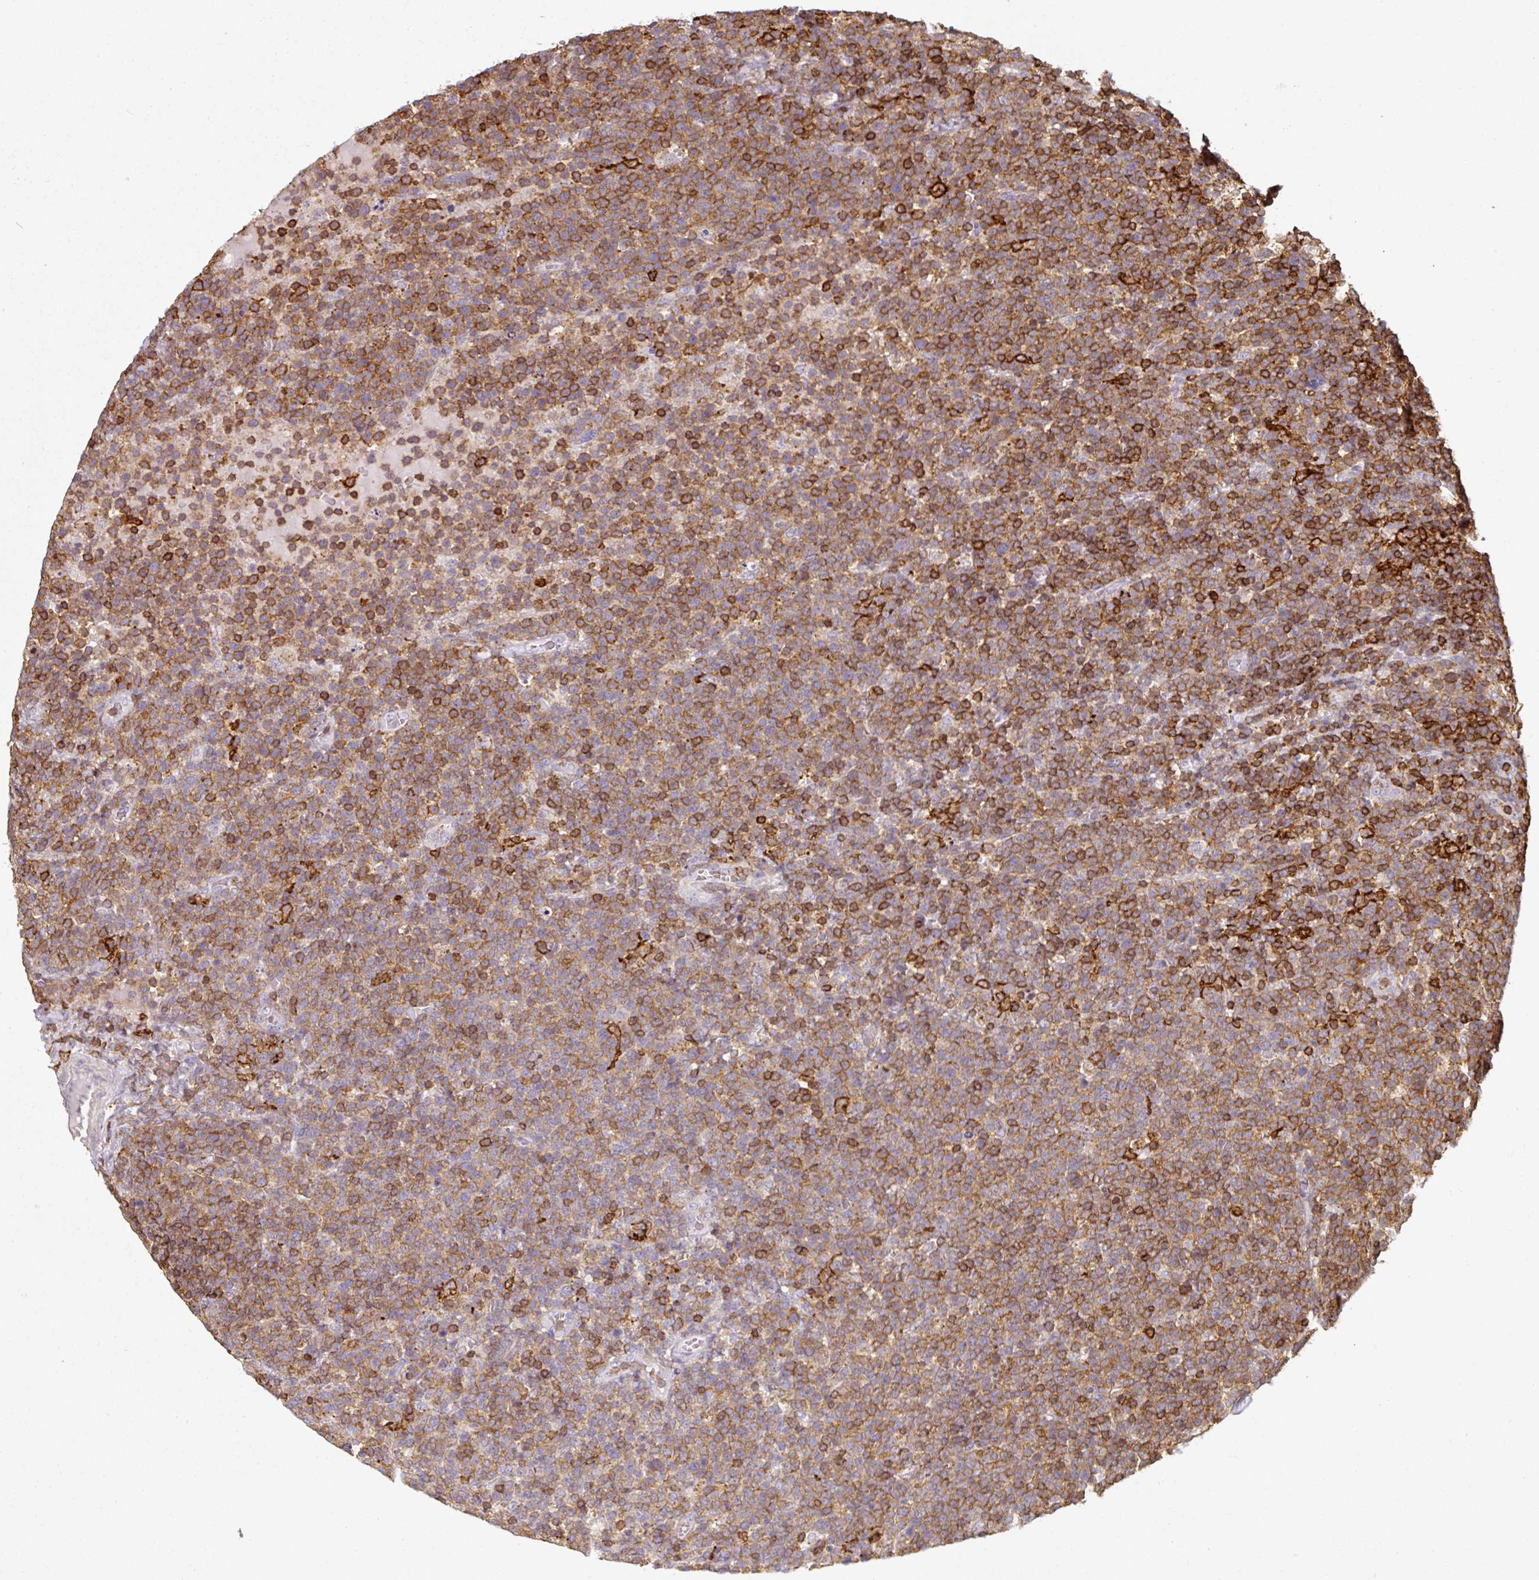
{"staining": {"intensity": "strong", "quantity": "25%-75%", "location": "cytoplasmic/membranous"}, "tissue": "lymphoma", "cell_type": "Tumor cells", "image_type": "cancer", "snomed": [{"axis": "morphology", "description": "Malignant lymphoma, non-Hodgkin's type, High grade"}, {"axis": "topography", "description": "Lymph node"}], "caption": "Tumor cells demonstrate high levels of strong cytoplasmic/membranous positivity in about 25%-75% of cells in lymphoma. (DAB (3,3'-diaminobenzidine) IHC with brightfield microscopy, high magnification).", "gene": "OLFML2B", "patient": {"sex": "male", "age": 61}}